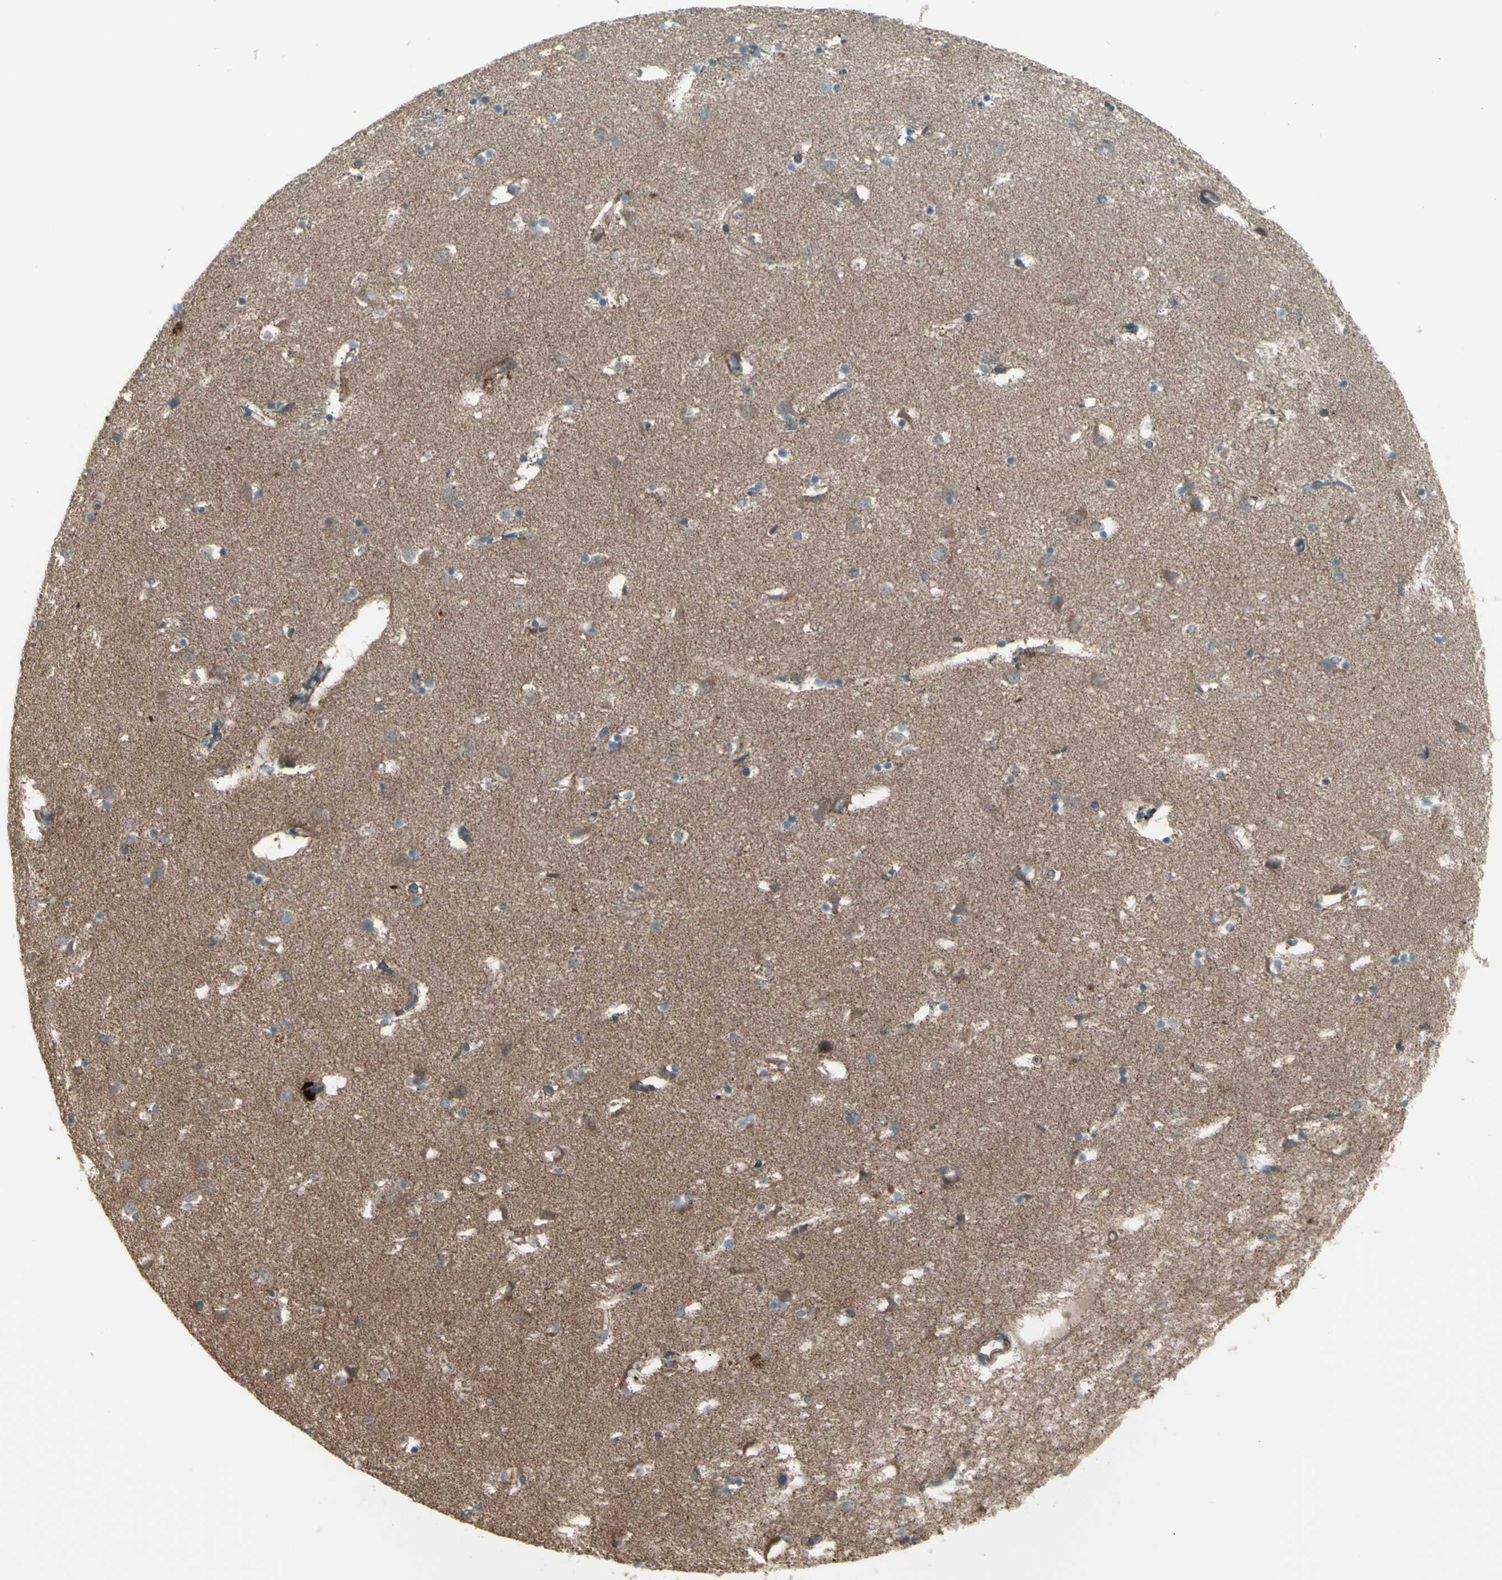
{"staining": {"intensity": "weak", "quantity": "<25%", "location": "cytoplasmic/membranous"}, "tissue": "caudate", "cell_type": "Glial cells", "image_type": "normal", "snomed": [{"axis": "morphology", "description": "Normal tissue, NOS"}, {"axis": "topography", "description": "Lateral ventricle wall"}], "caption": "The image exhibits no significant staining in glial cells of caudate.", "gene": "OSTM1", "patient": {"sex": "male", "age": 45}}